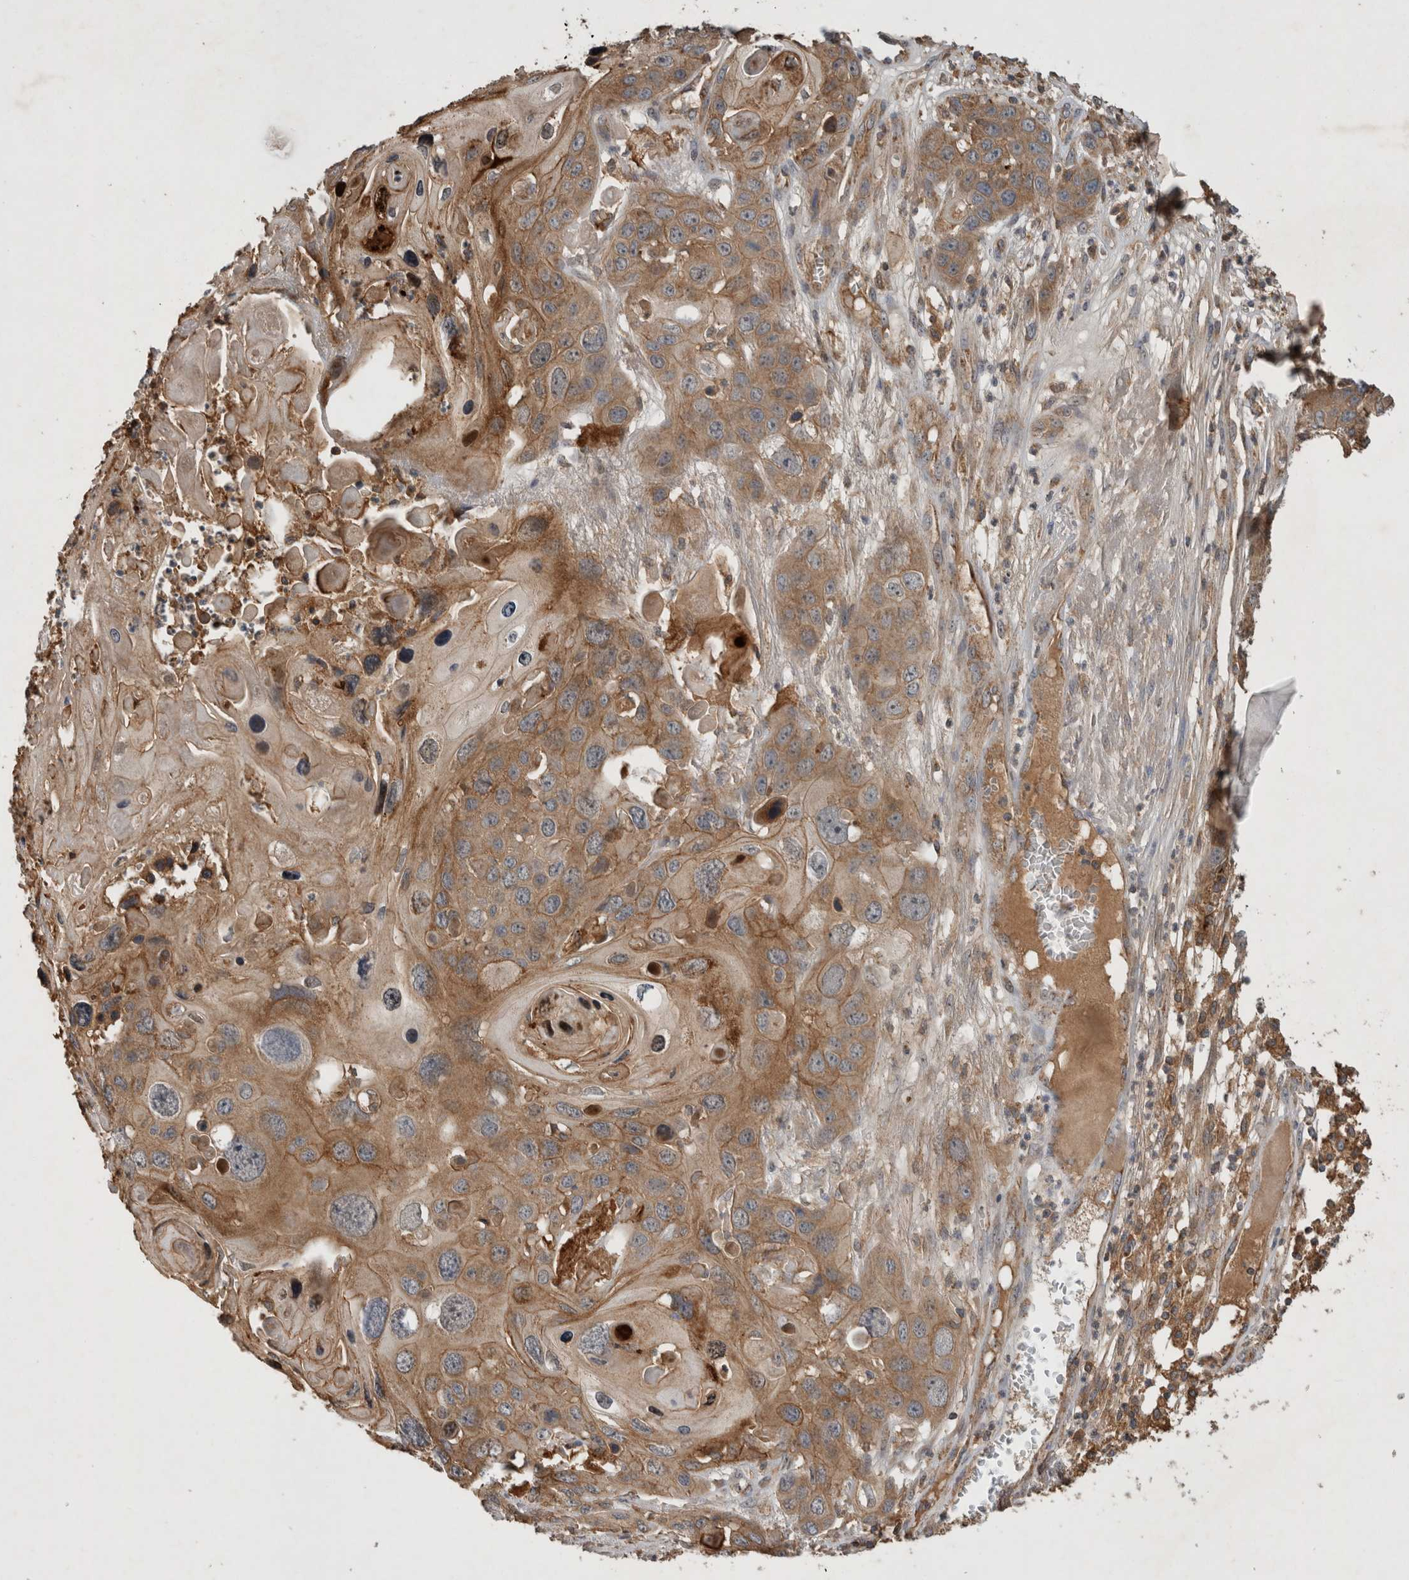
{"staining": {"intensity": "moderate", "quantity": ">75%", "location": "cytoplasmic/membranous"}, "tissue": "skin cancer", "cell_type": "Tumor cells", "image_type": "cancer", "snomed": [{"axis": "morphology", "description": "Squamous cell carcinoma, NOS"}, {"axis": "topography", "description": "Skin"}], "caption": "Brown immunohistochemical staining in human skin cancer (squamous cell carcinoma) demonstrates moderate cytoplasmic/membranous expression in approximately >75% of tumor cells.", "gene": "SERAC1", "patient": {"sex": "male", "age": 55}}